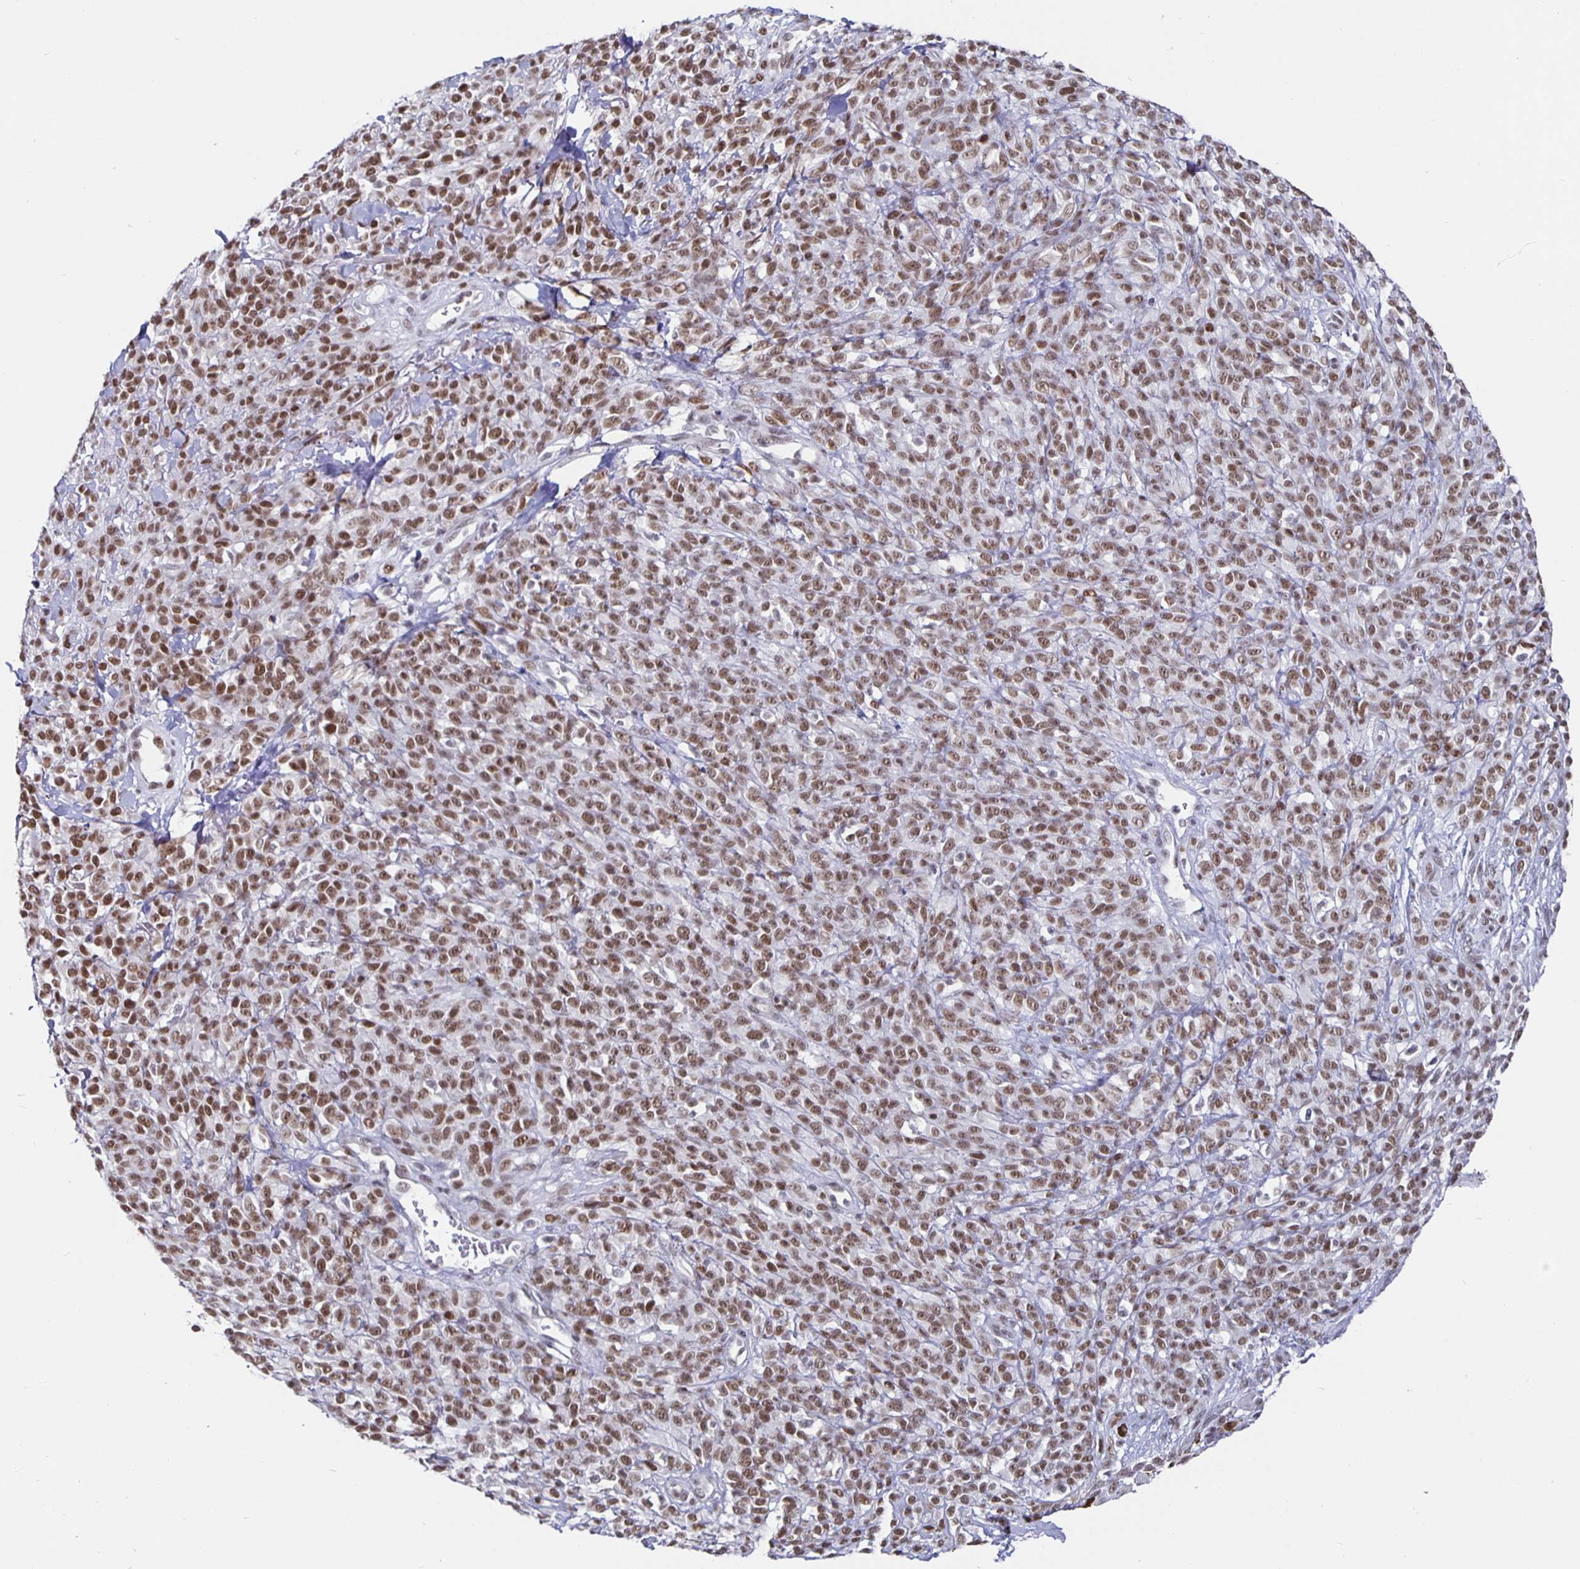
{"staining": {"intensity": "moderate", "quantity": ">75%", "location": "nuclear"}, "tissue": "melanoma", "cell_type": "Tumor cells", "image_type": "cancer", "snomed": [{"axis": "morphology", "description": "Malignant melanoma, NOS"}, {"axis": "topography", "description": "Skin"}, {"axis": "topography", "description": "Skin of trunk"}], "caption": "High-power microscopy captured an IHC photomicrograph of malignant melanoma, revealing moderate nuclear expression in about >75% of tumor cells.", "gene": "PBX2", "patient": {"sex": "male", "age": 74}}